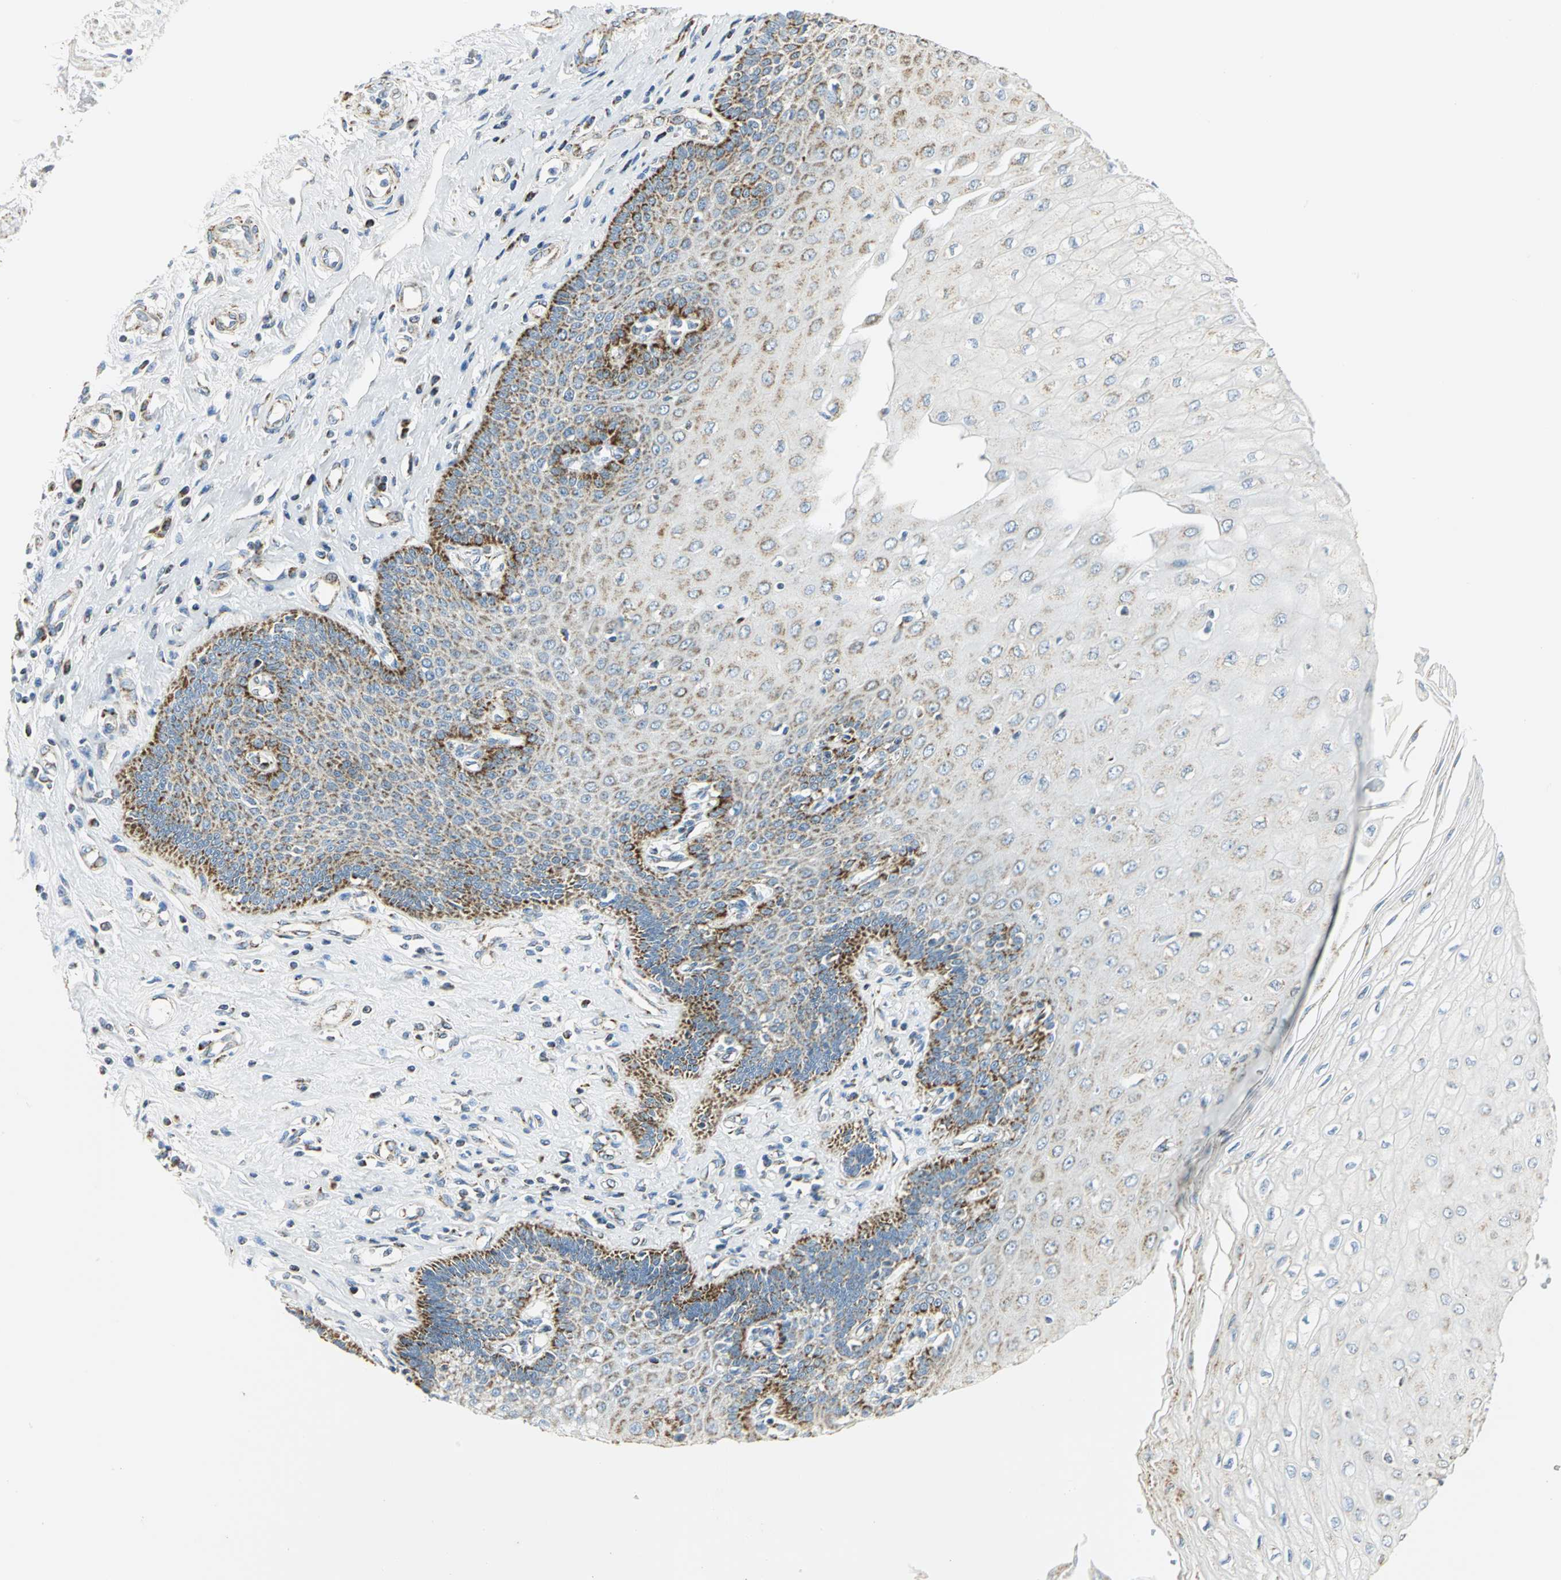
{"staining": {"intensity": "moderate", "quantity": "25%-75%", "location": "cytoplasmic/membranous"}, "tissue": "esophagus", "cell_type": "Squamous epithelial cells", "image_type": "normal", "snomed": [{"axis": "morphology", "description": "Normal tissue, NOS"}, {"axis": "topography", "description": "Esophagus"}], "caption": "IHC (DAB) staining of normal human esophagus displays moderate cytoplasmic/membranous protein staining in about 25%-75% of squamous epithelial cells. The staining was performed using DAB to visualize the protein expression in brown, while the nuclei were stained in blue with hematoxylin (Magnification: 20x).", "gene": "NTRK1", "patient": {"sex": "male", "age": 70}}